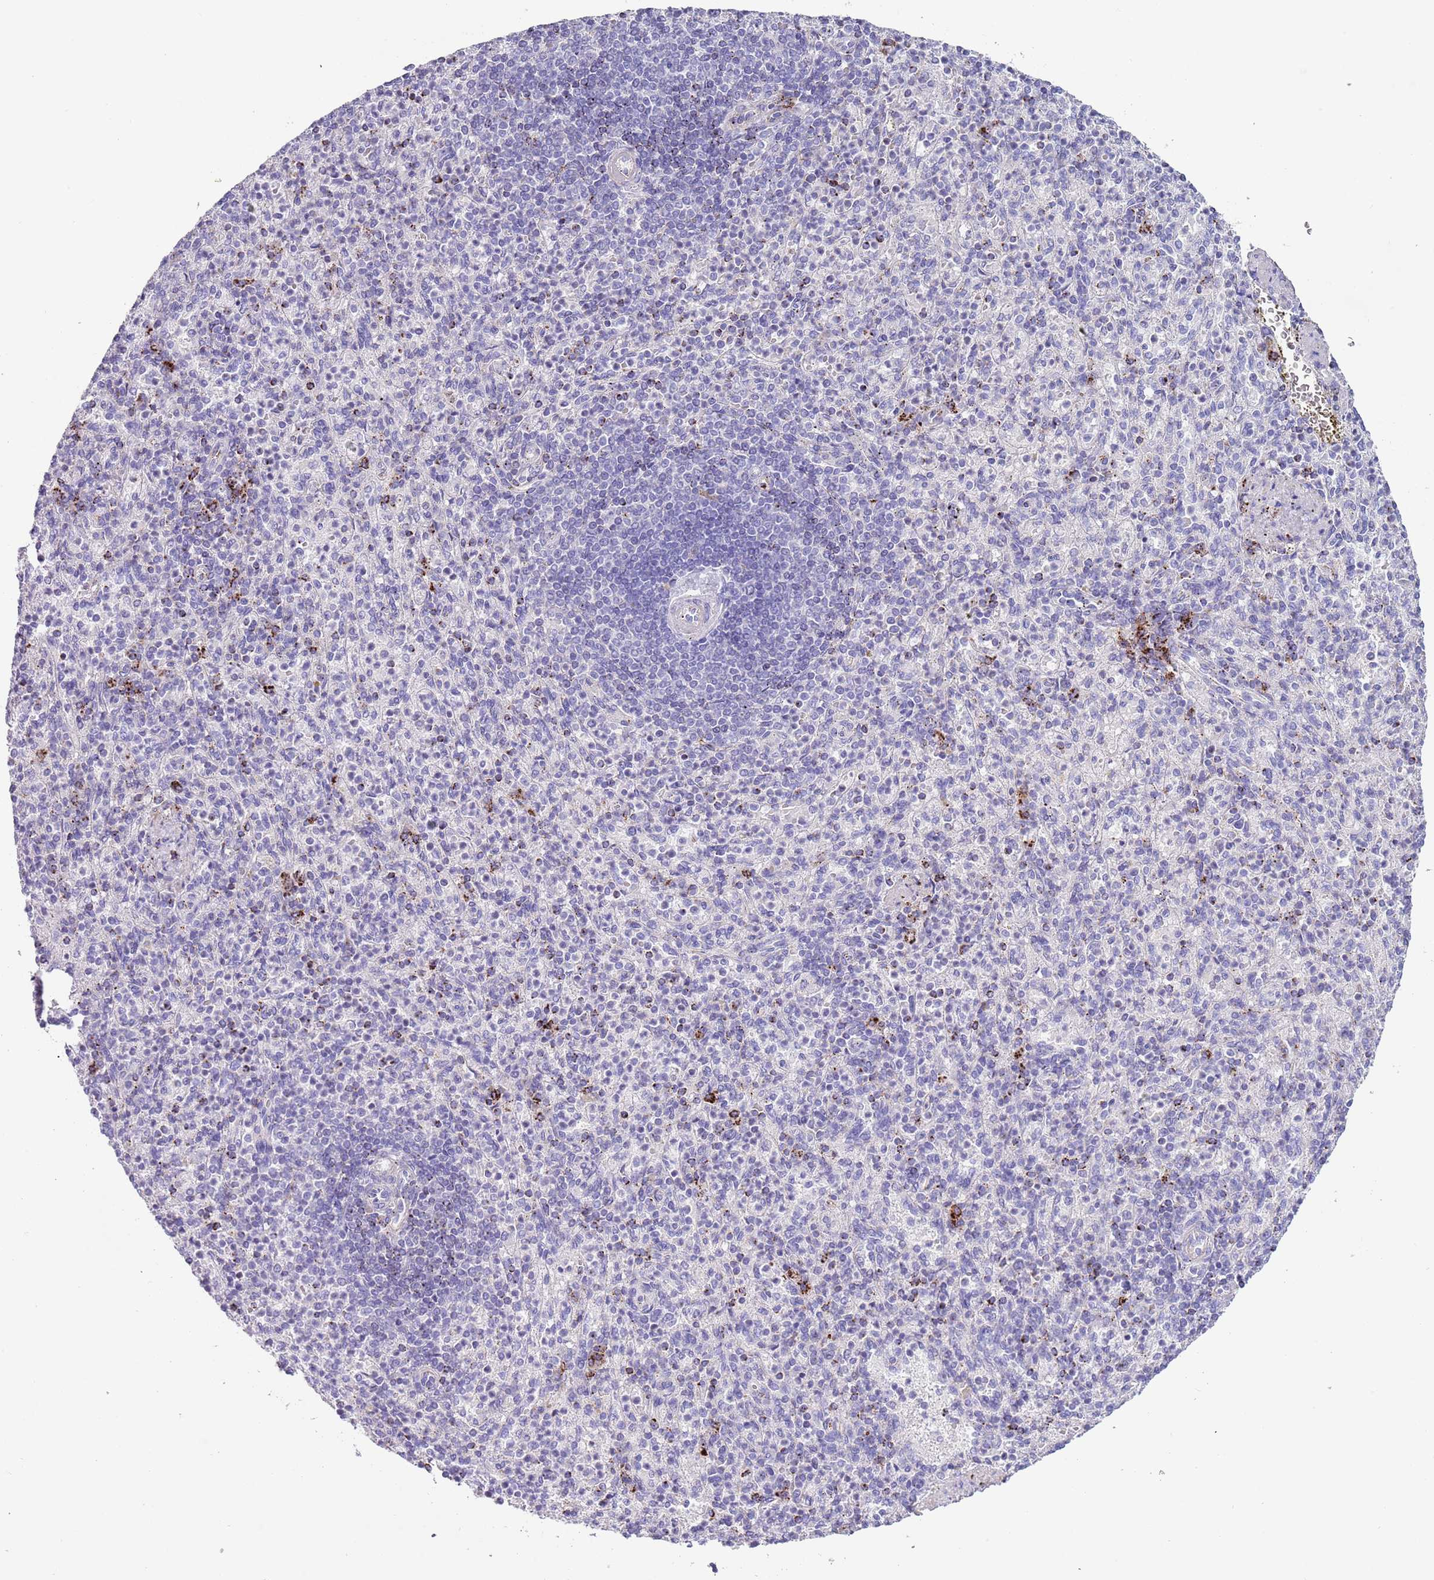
{"staining": {"intensity": "strong", "quantity": "<25%", "location": "cytoplasmic/membranous"}, "tissue": "spleen", "cell_type": "Cells in red pulp", "image_type": "normal", "snomed": [{"axis": "morphology", "description": "Normal tissue, NOS"}, {"axis": "topography", "description": "Spleen"}], "caption": "Brown immunohistochemical staining in benign spleen demonstrates strong cytoplasmic/membranous positivity in about <25% of cells in red pulp.", "gene": "LRRN3", "patient": {"sex": "female", "age": 74}}